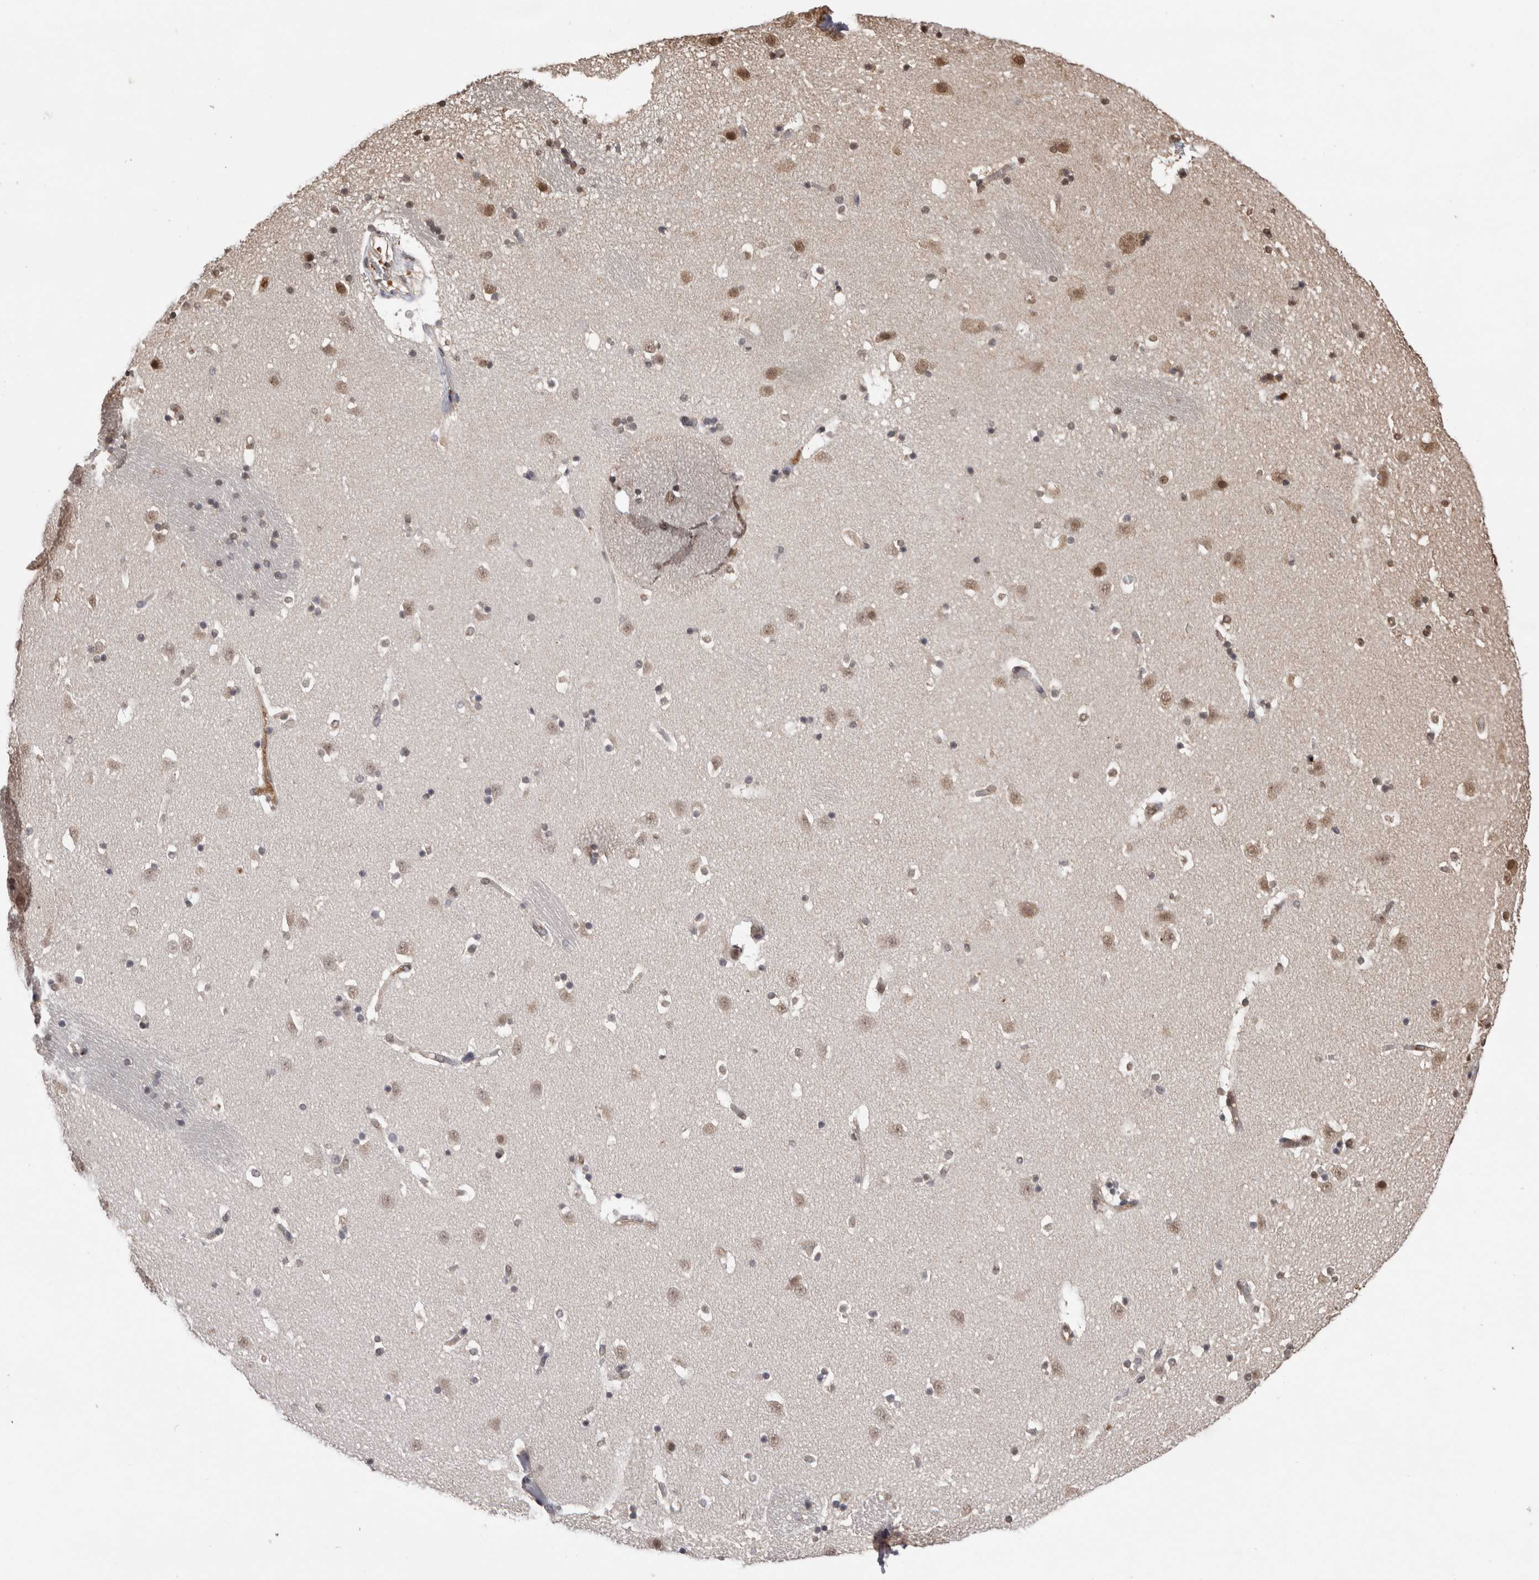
{"staining": {"intensity": "moderate", "quantity": "<25%", "location": "nuclear"}, "tissue": "caudate", "cell_type": "Glial cells", "image_type": "normal", "snomed": [{"axis": "morphology", "description": "Normal tissue, NOS"}, {"axis": "topography", "description": "Lateral ventricle wall"}], "caption": "Caudate stained with DAB immunohistochemistry (IHC) reveals low levels of moderate nuclear positivity in approximately <25% of glial cells. The staining was performed using DAB (3,3'-diaminobenzidine), with brown indicating positive protein expression. Nuclei are stained blue with hematoxylin.", "gene": "PAK4", "patient": {"sex": "male", "age": 45}}